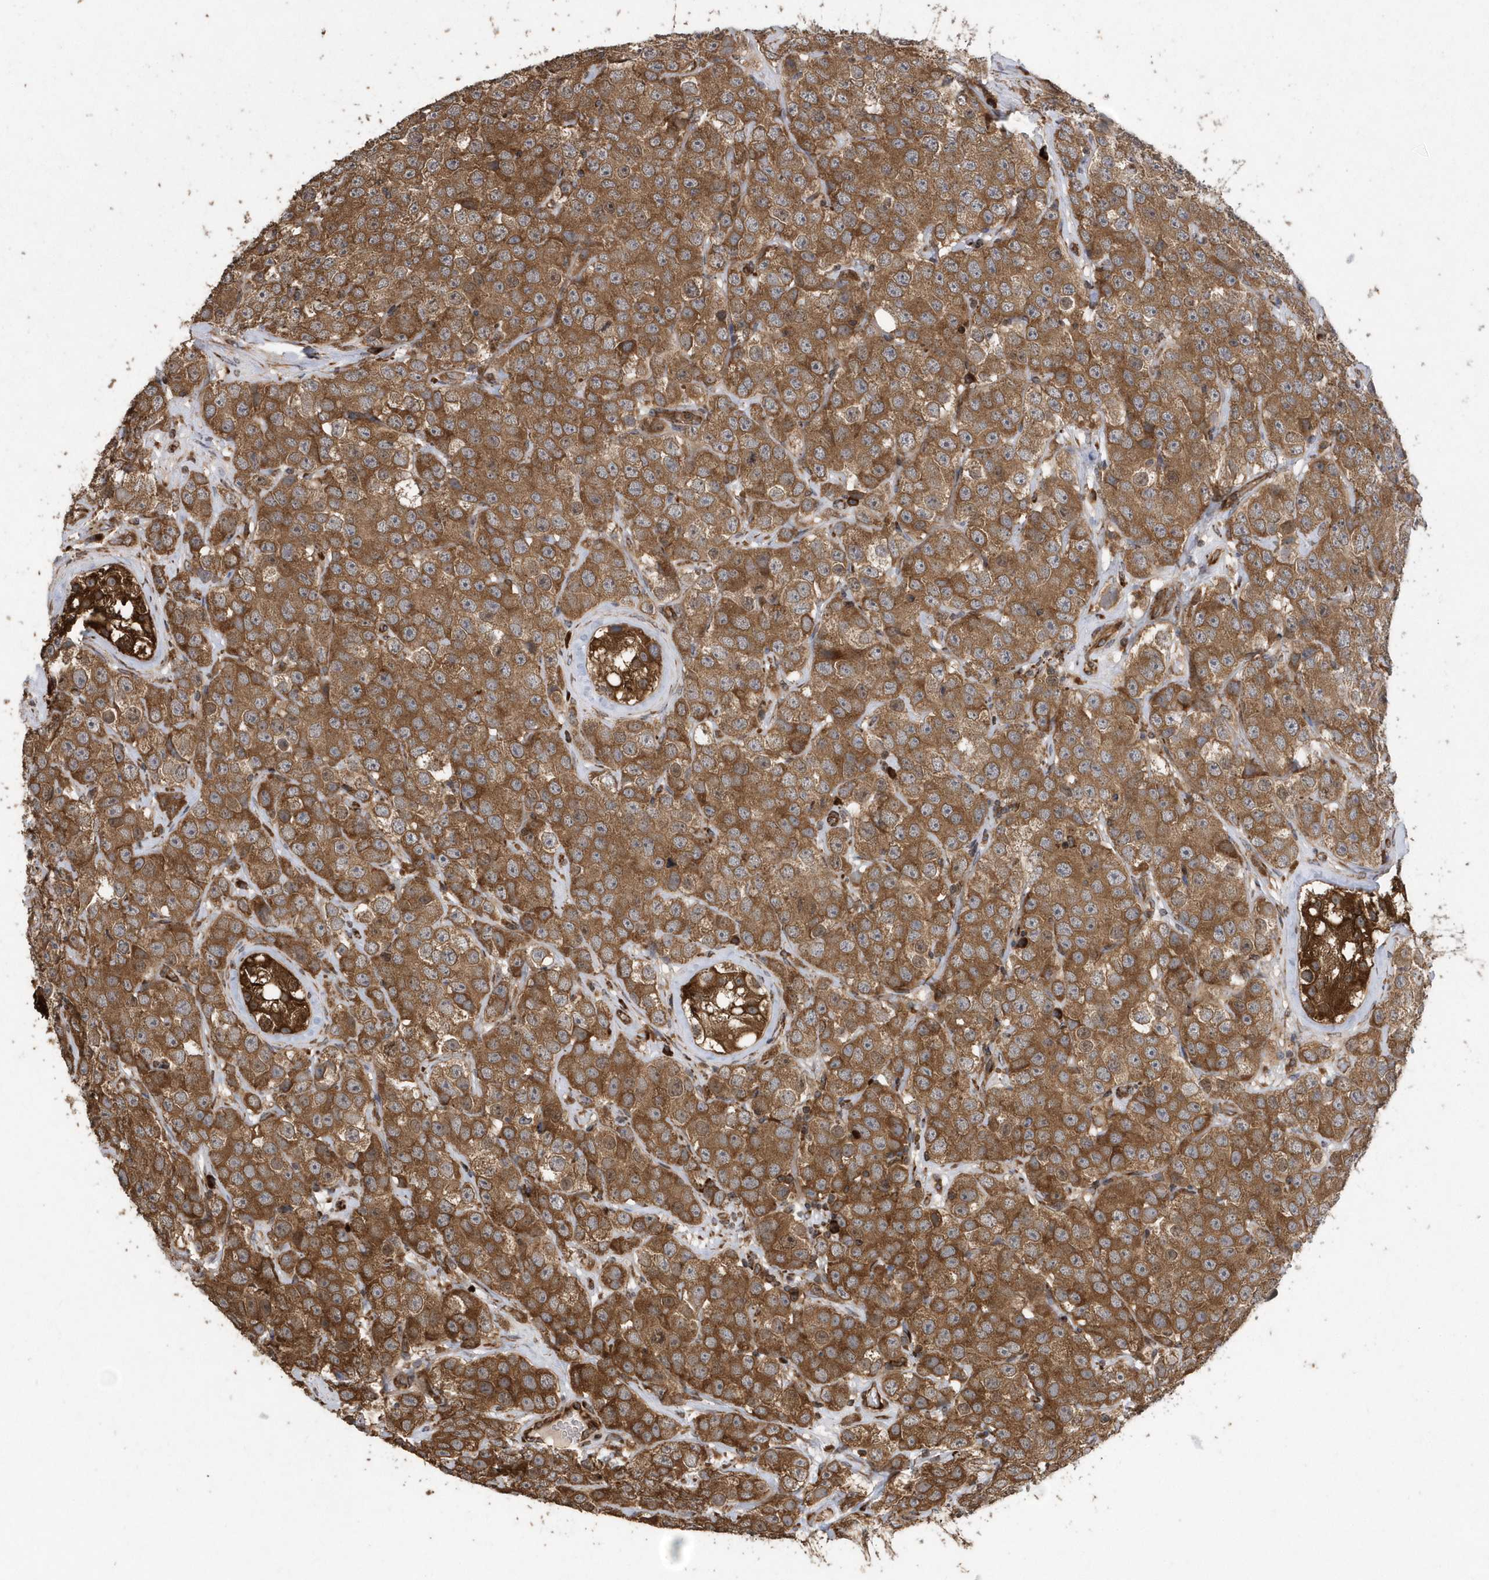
{"staining": {"intensity": "moderate", "quantity": ">75%", "location": "cytoplasmic/membranous"}, "tissue": "testis cancer", "cell_type": "Tumor cells", "image_type": "cancer", "snomed": [{"axis": "morphology", "description": "Seminoma, NOS"}, {"axis": "topography", "description": "Testis"}], "caption": "Immunohistochemical staining of human testis cancer (seminoma) shows medium levels of moderate cytoplasmic/membranous expression in about >75% of tumor cells. (brown staining indicates protein expression, while blue staining denotes nuclei).", "gene": "WASHC5", "patient": {"sex": "male", "age": 28}}